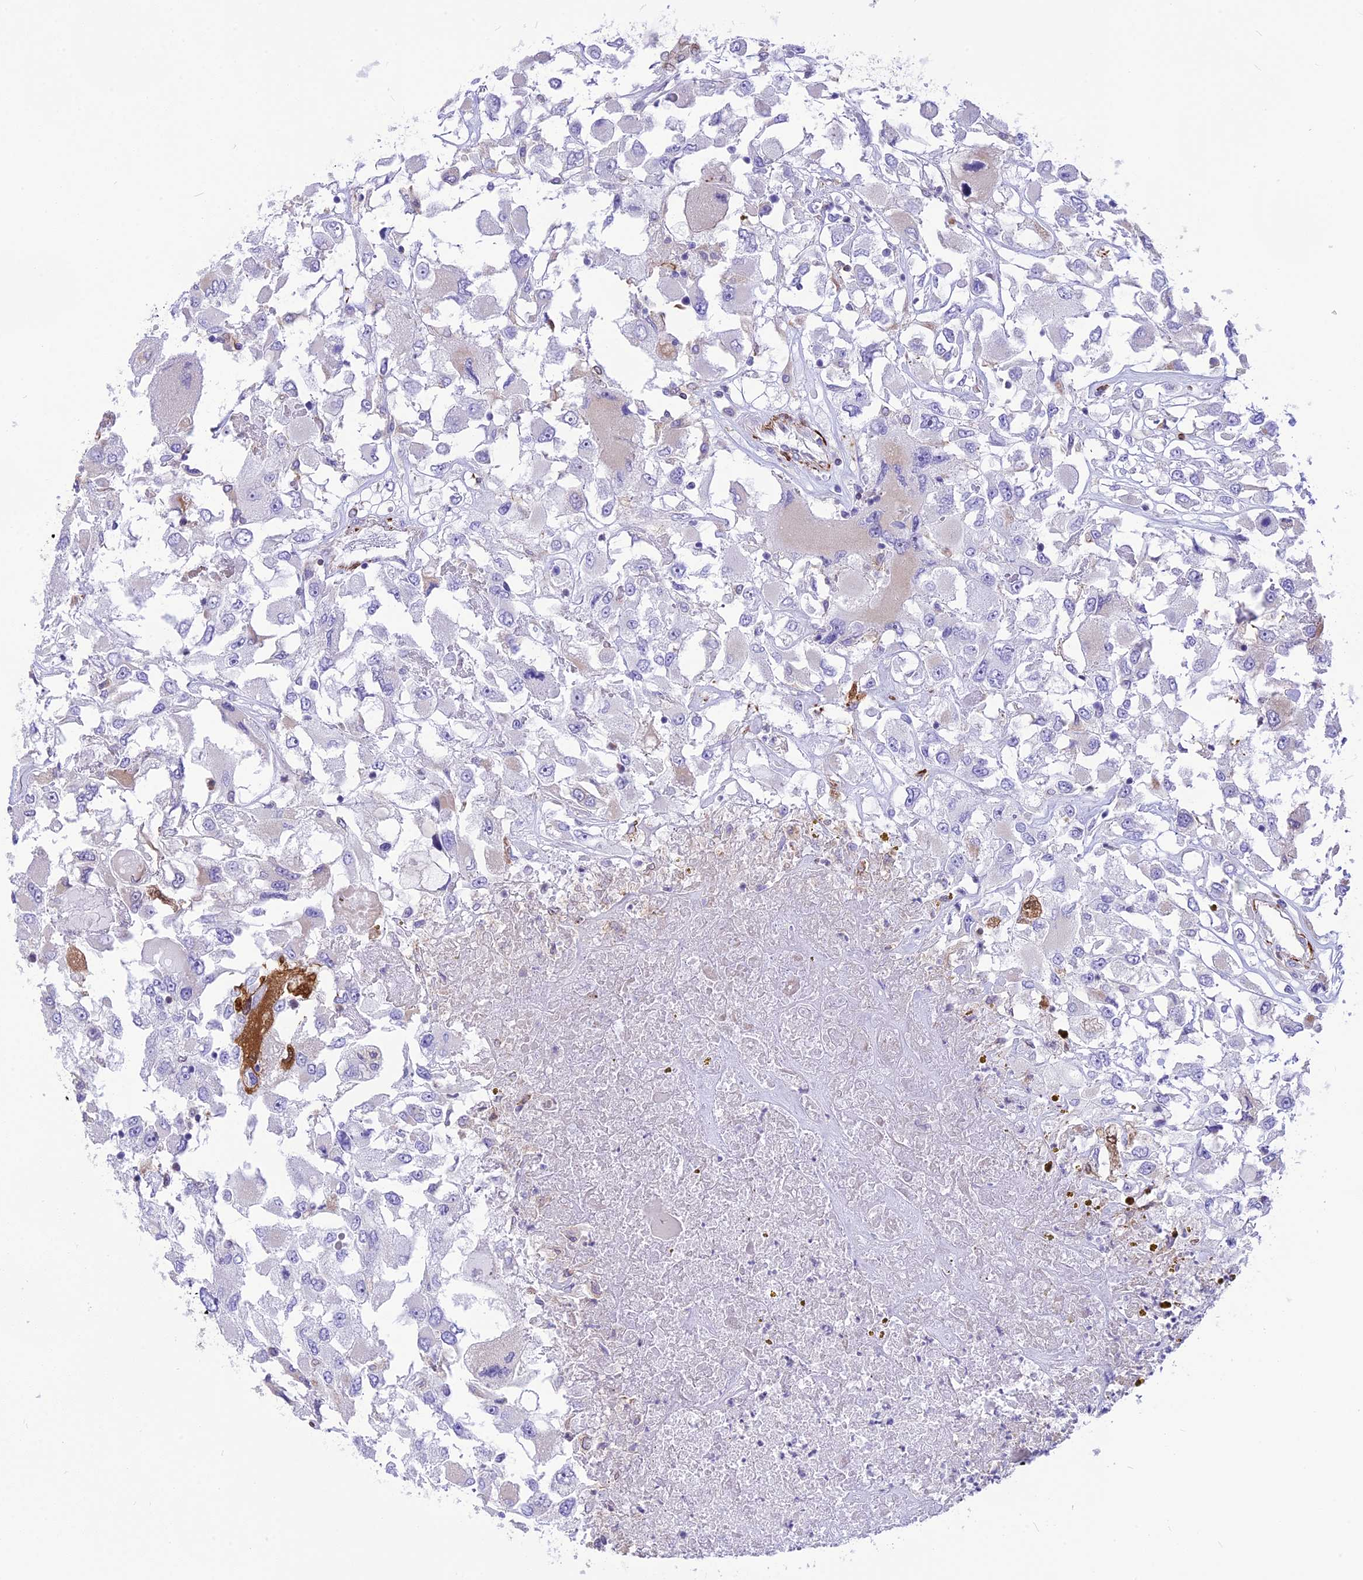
{"staining": {"intensity": "negative", "quantity": "none", "location": "none"}, "tissue": "renal cancer", "cell_type": "Tumor cells", "image_type": "cancer", "snomed": [{"axis": "morphology", "description": "Adenocarcinoma, NOS"}, {"axis": "topography", "description": "Kidney"}], "caption": "This histopathology image is of renal adenocarcinoma stained with IHC to label a protein in brown with the nuclei are counter-stained blue. There is no positivity in tumor cells.", "gene": "DOC2B", "patient": {"sex": "female", "age": 52}}